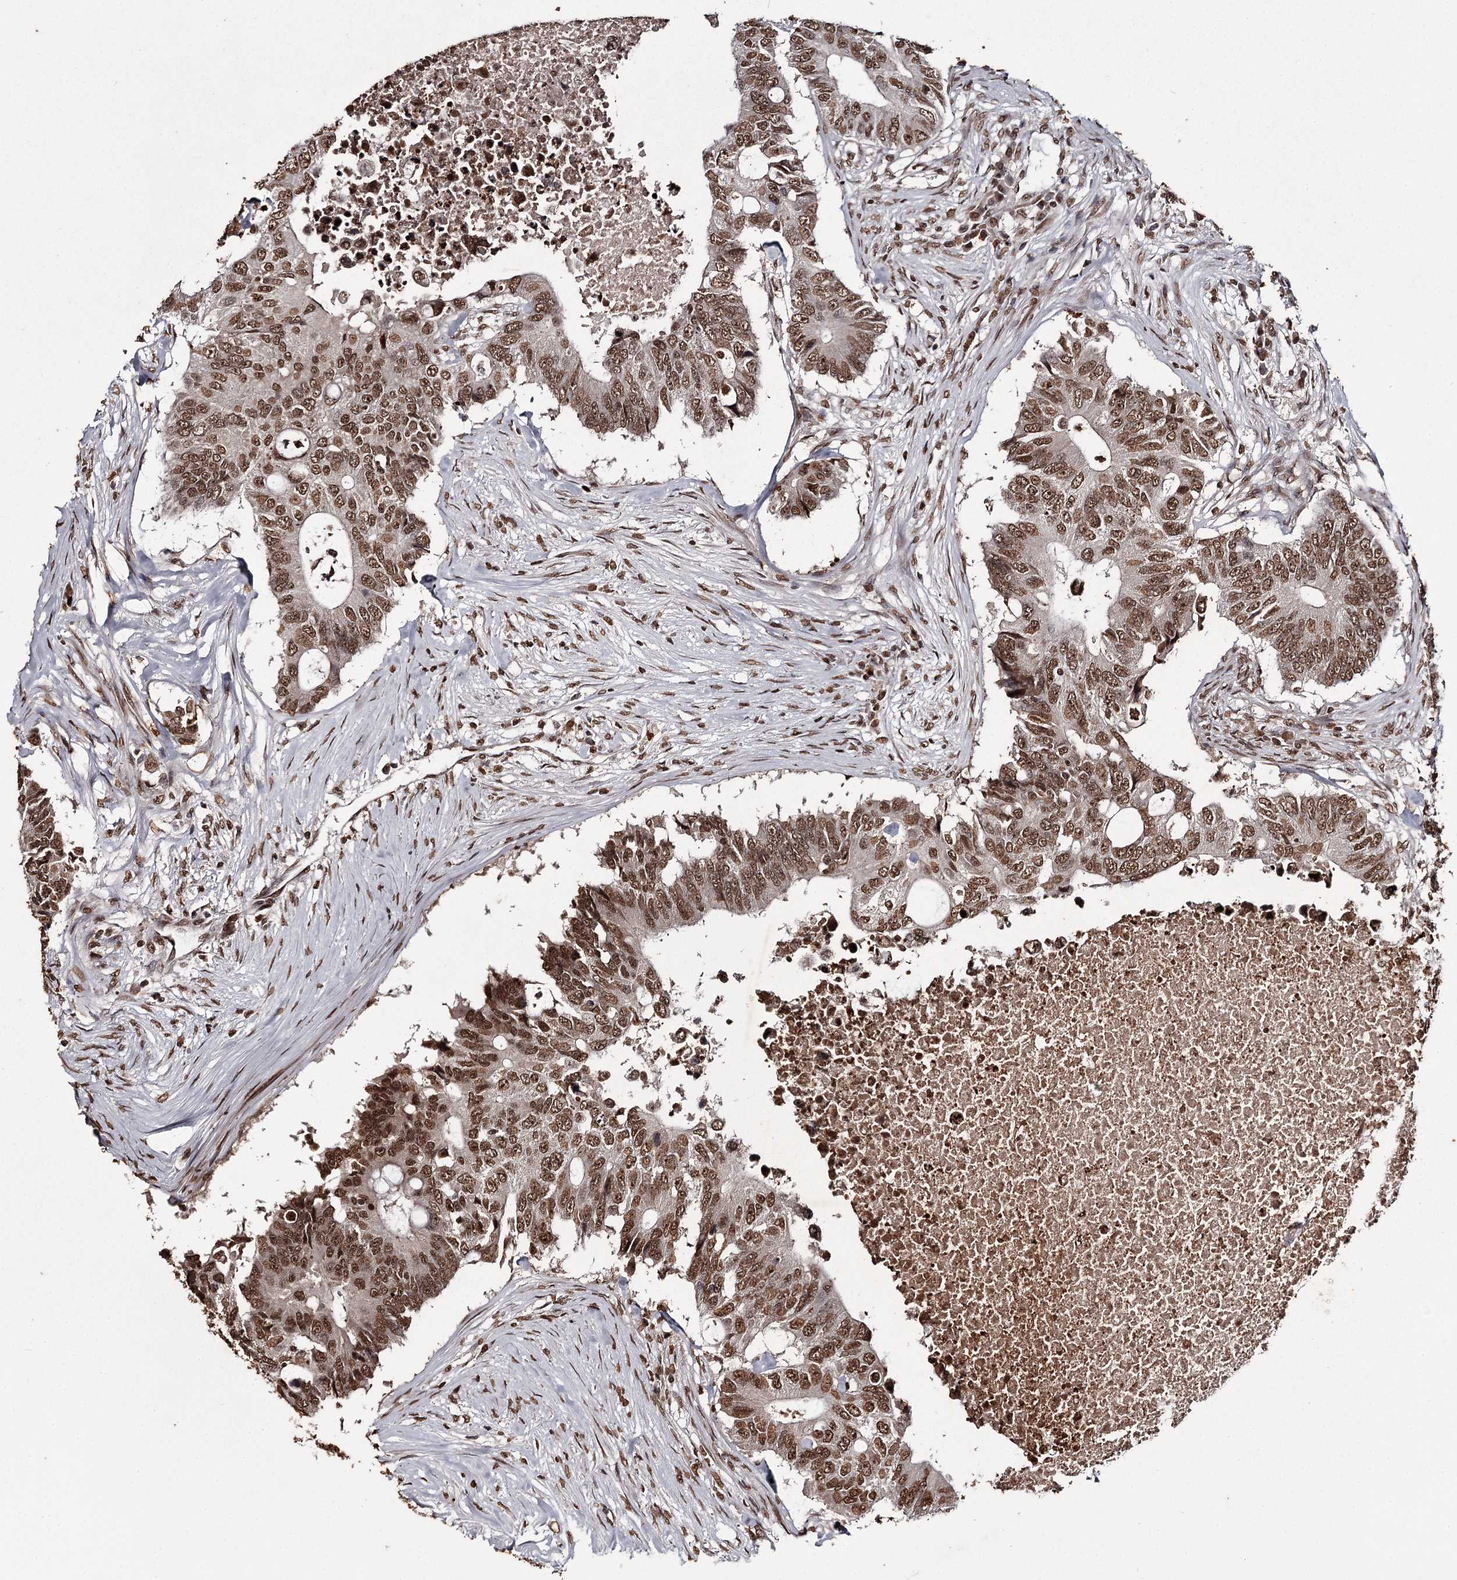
{"staining": {"intensity": "strong", "quantity": ">75%", "location": "nuclear"}, "tissue": "colorectal cancer", "cell_type": "Tumor cells", "image_type": "cancer", "snomed": [{"axis": "morphology", "description": "Adenocarcinoma, NOS"}, {"axis": "topography", "description": "Colon"}], "caption": "A brown stain shows strong nuclear expression of a protein in human colorectal cancer (adenocarcinoma) tumor cells.", "gene": "THYN1", "patient": {"sex": "male", "age": 71}}